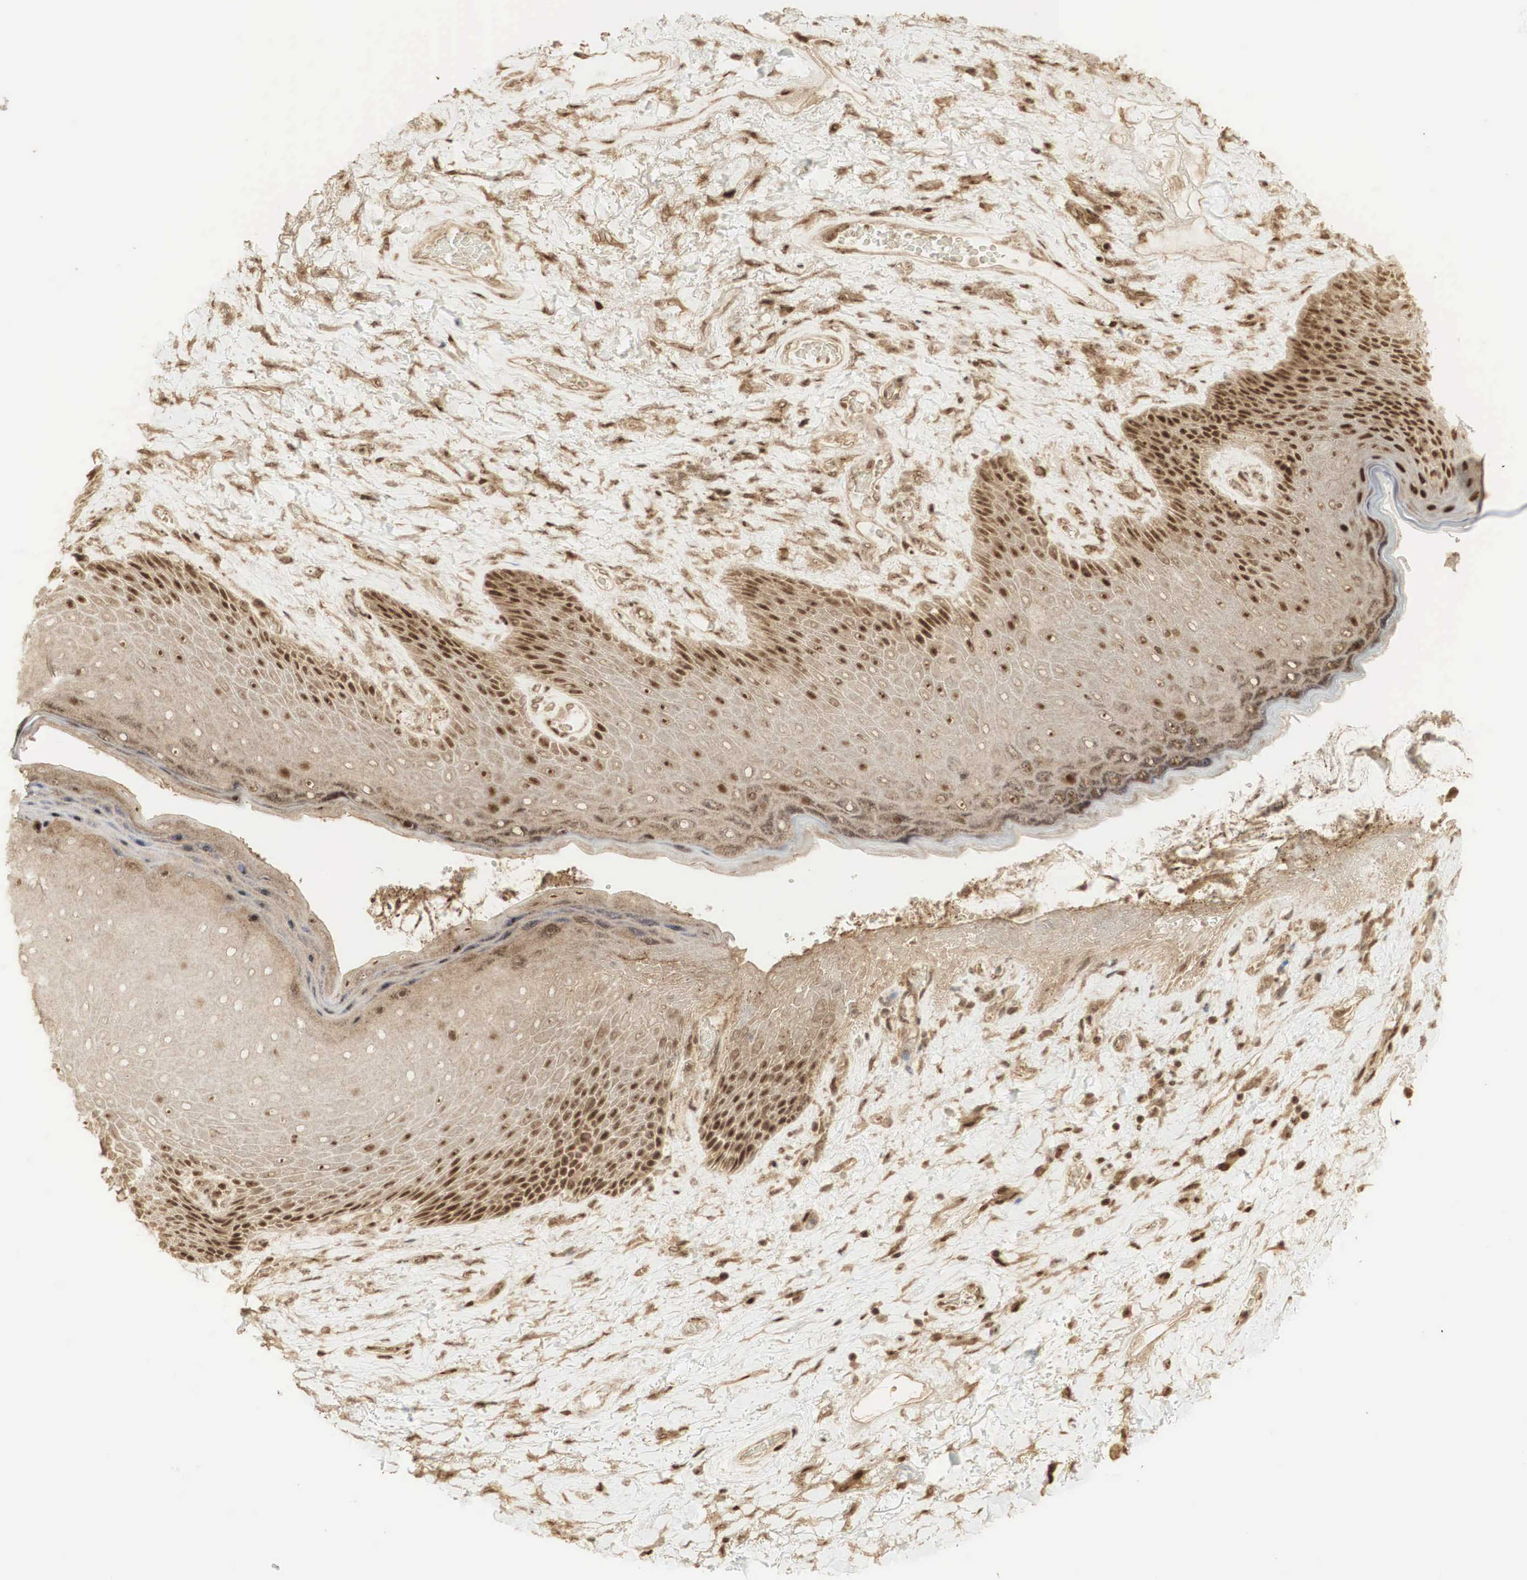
{"staining": {"intensity": "strong", "quantity": ">75%", "location": "cytoplasmic/membranous,nuclear"}, "tissue": "skin", "cell_type": "Epidermal cells", "image_type": "normal", "snomed": [{"axis": "morphology", "description": "Normal tissue, NOS"}, {"axis": "topography", "description": "Anal"}], "caption": "Skin stained with immunohistochemistry reveals strong cytoplasmic/membranous,nuclear staining in approximately >75% of epidermal cells.", "gene": "RNF113A", "patient": {"sex": "male", "age": 78}}